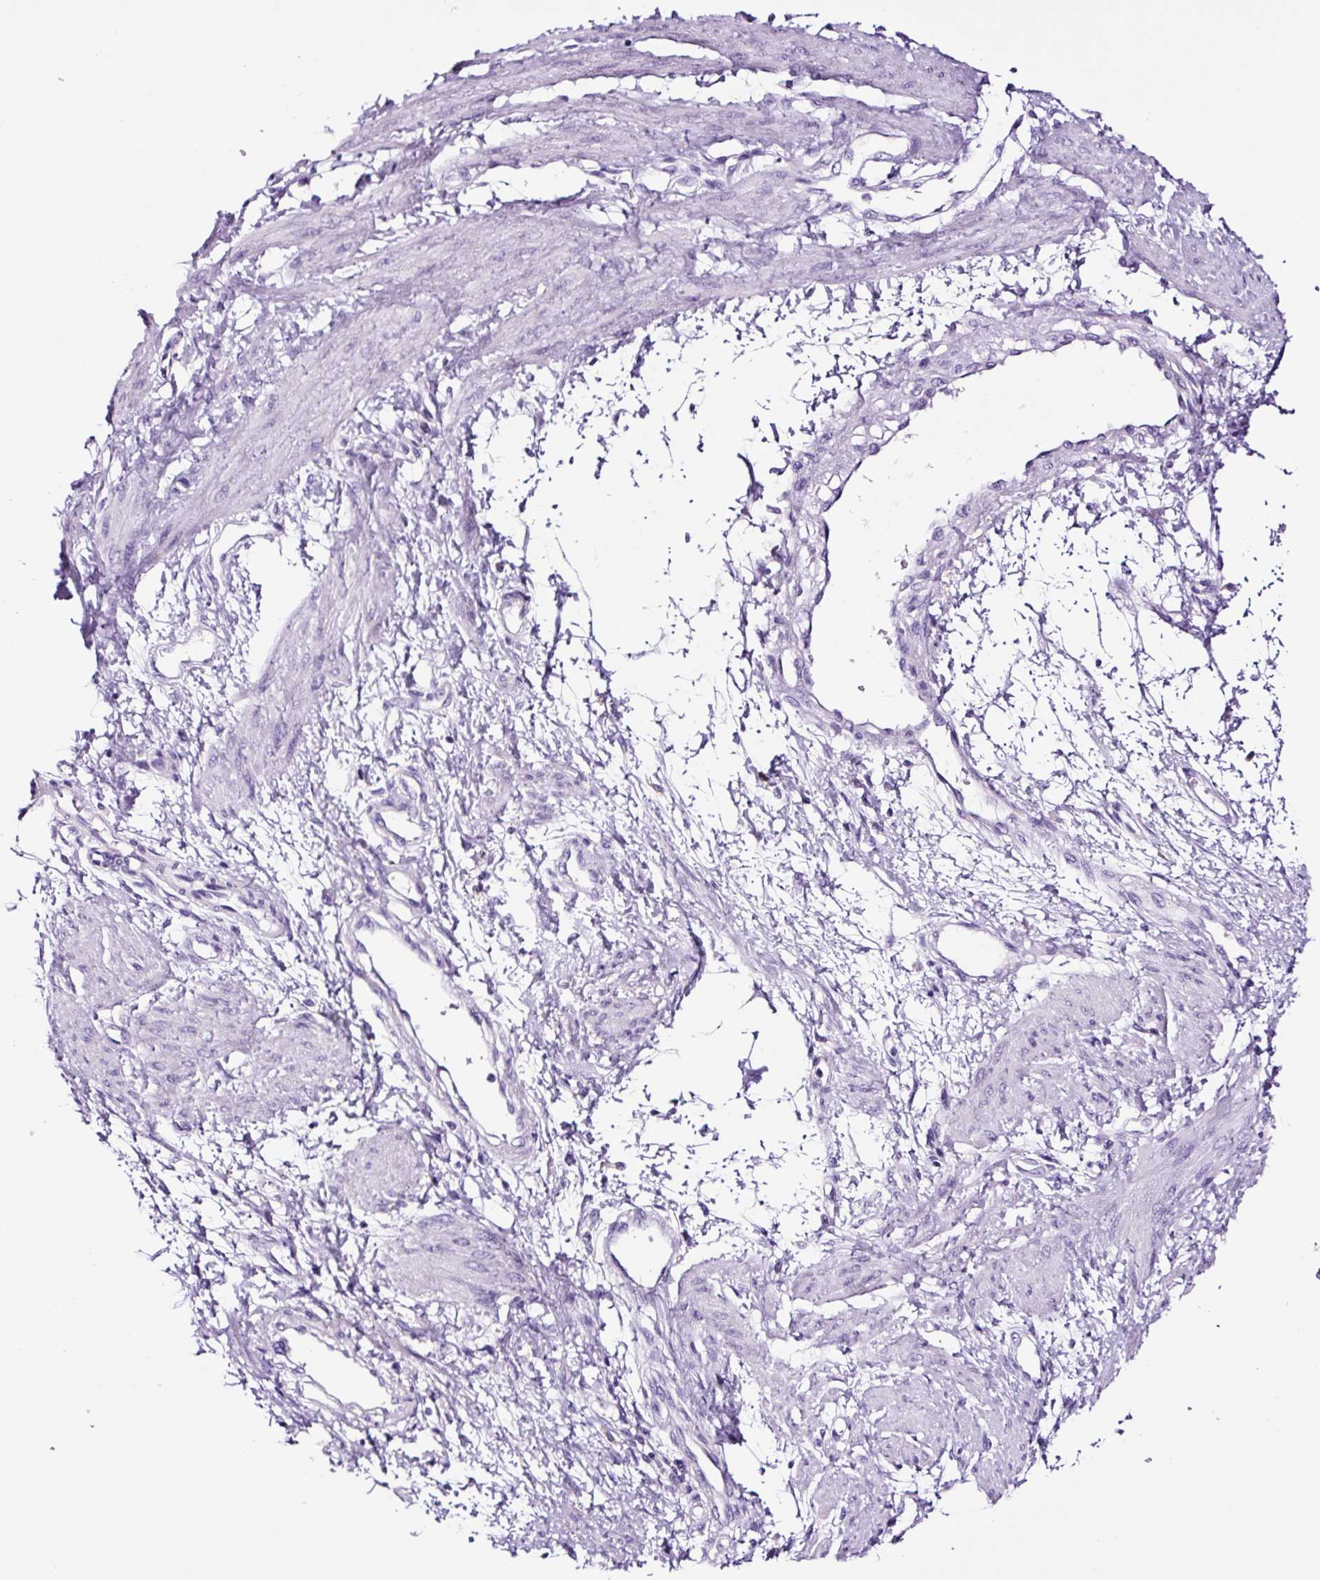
{"staining": {"intensity": "negative", "quantity": "none", "location": "none"}, "tissue": "smooth muscle", "cell_type": "Smooth muscle cells", "image_type": "normal", "snomed": [{"axis": "morphology", "description": "Normal tissue, NOS"}, {"axis": "topography", "description": "Smooth muscle"}, {"axis": "topography", "description": "Uterus"}], "caption": "Micrograph shows no protein staining in smooth muscle cells of unremarkable smooth muscle. Nuclei are stained in blue.", "gene": "FBXL7", "patient": {"sex": "female", "age": 39}}